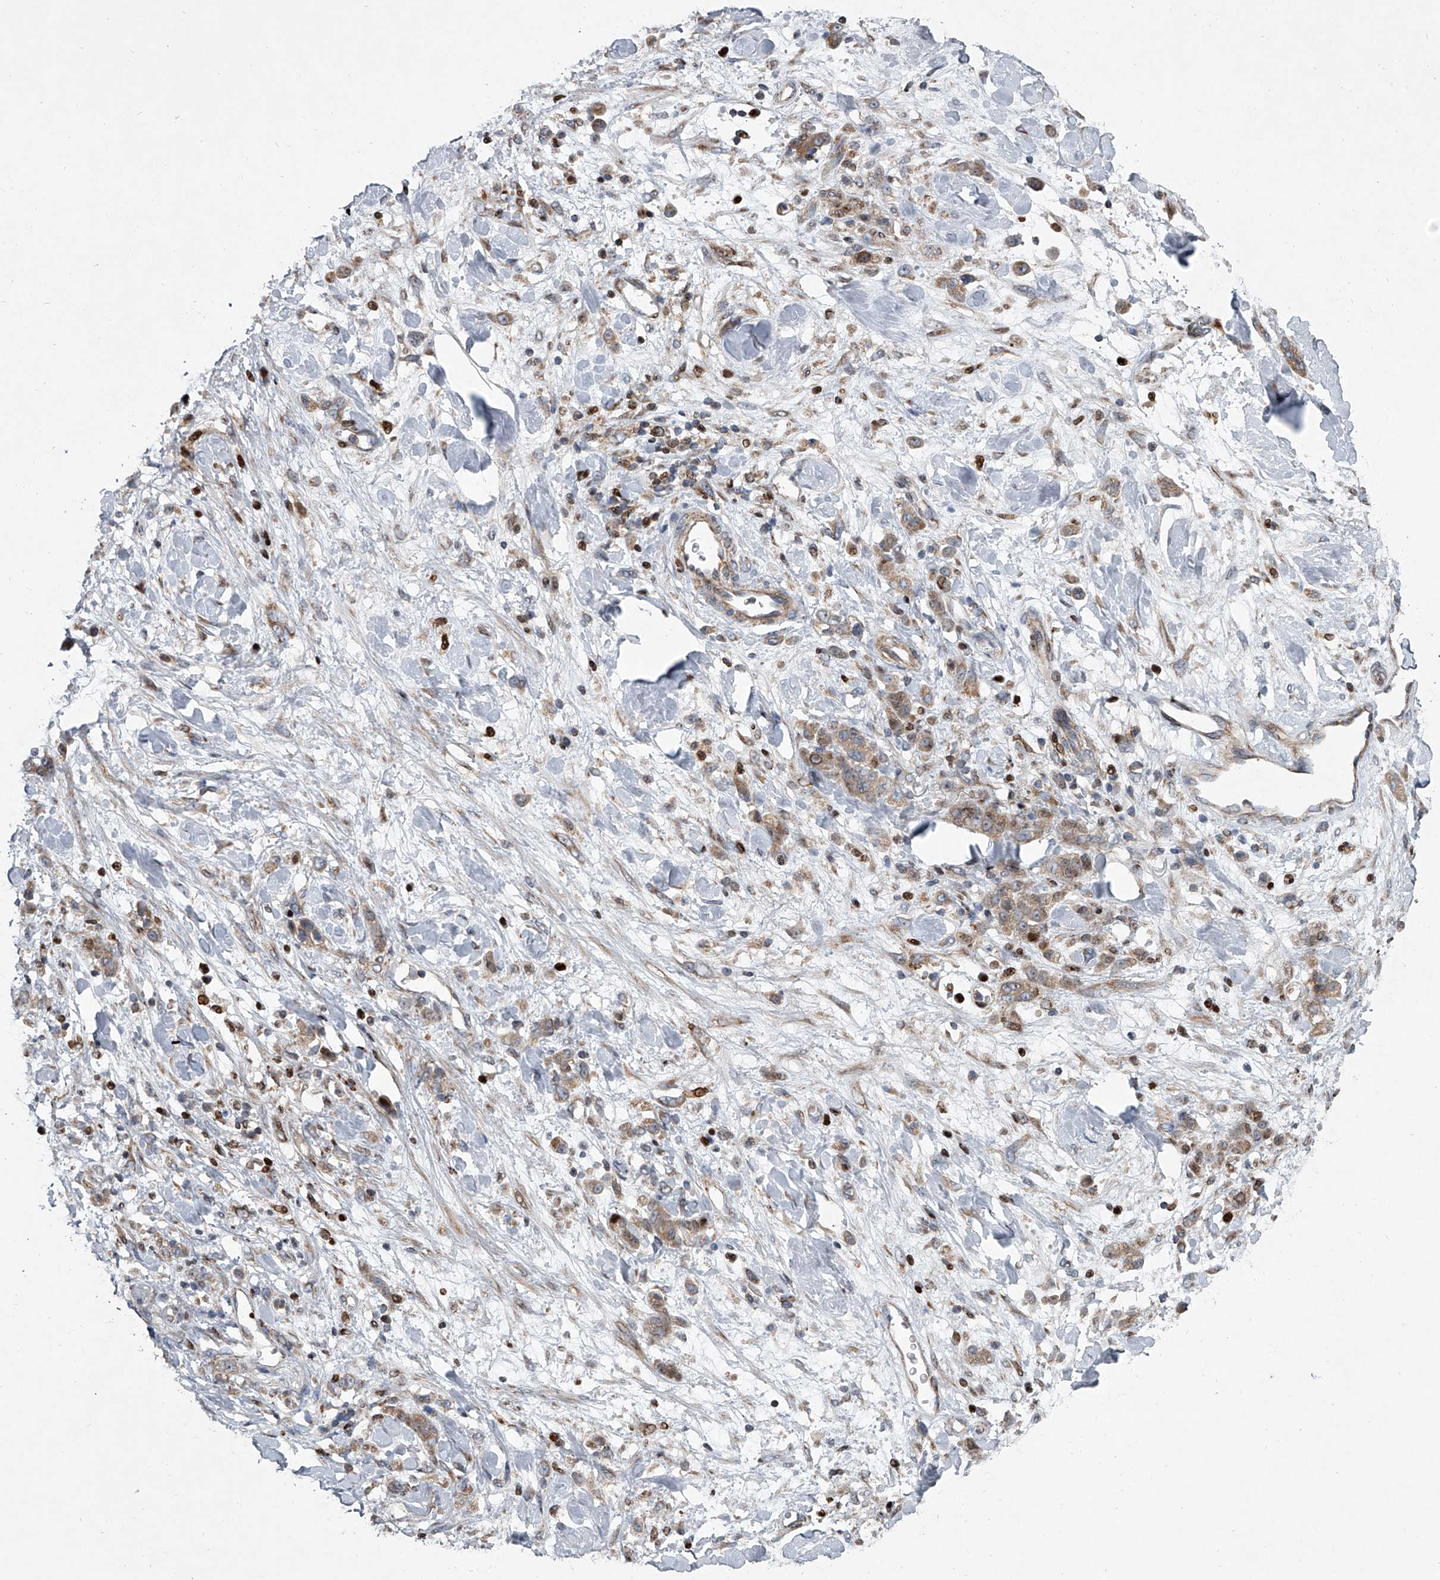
{"staining": {"intensity": "weak", "quantity": ">75%", "location": "cytoplasmic/membranous"}, "tissue": "stomach cancer", "cell_type": "Tumor cells", "image_type": "cancer", "snomed": [{"axis": "morphology", "description": "Normal tissue, NOS"}, {"axis": "morphology", "description": "Adenocarcinoma, NOS"}, {"axis": "topography", "description": "Stomach"}], "caption": "Protein analysis of stomach cancer tissue demonstrates weak cytoplasmic/membranous staining in approximately >75% of tumor cells. The protein of interest is shown in brown color, while the nuclei are stained blue.", "gene": "STRADA", "patient": {"sex": "male", "age": 82}}